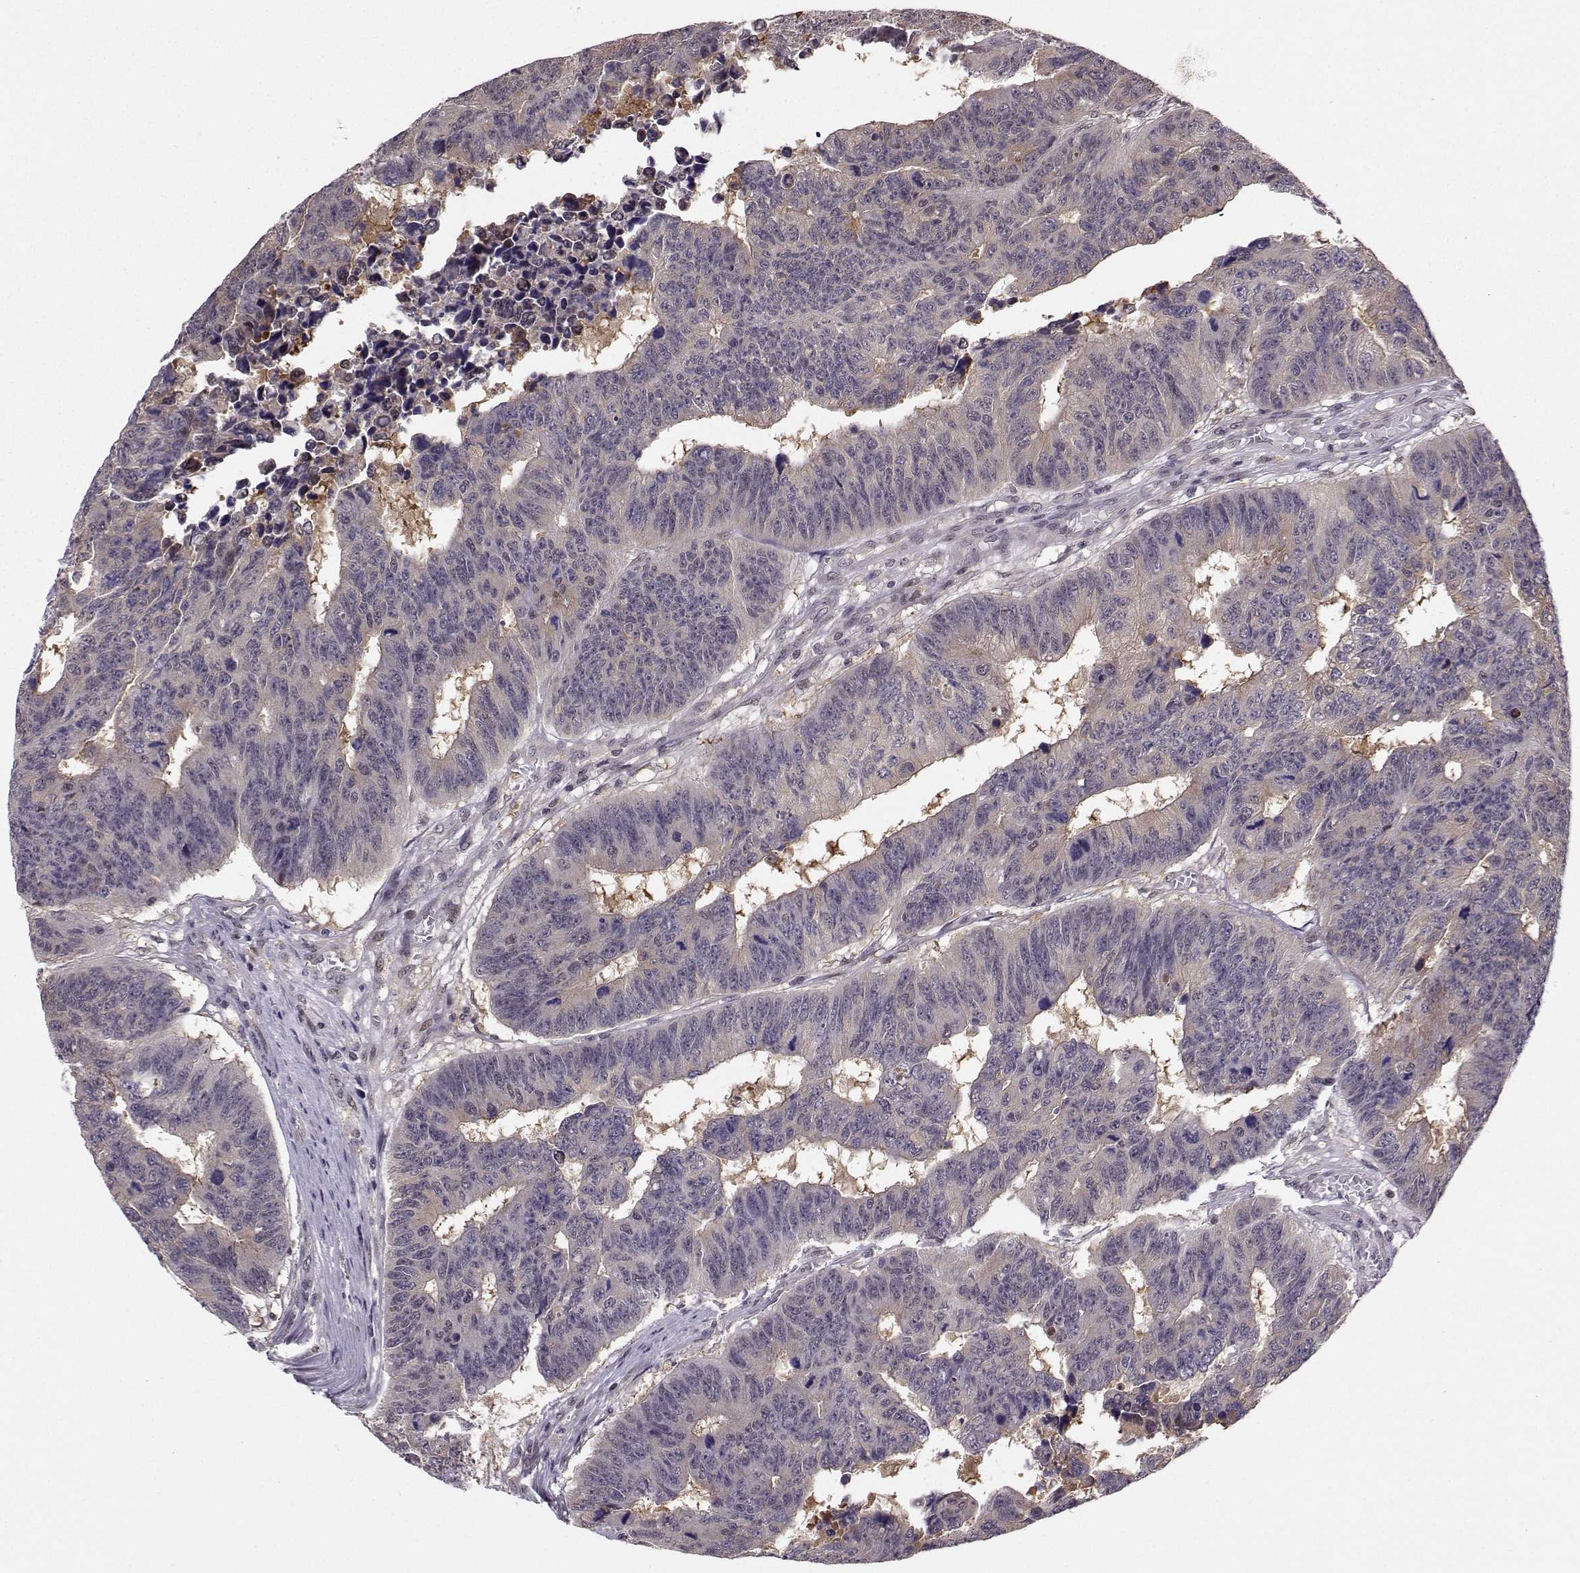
{"staining": {"intensity": "negative", "quantity": "none", "location": "none"}, "tissue": "colorectal cancer", "cell_type": "Tumor cells", "image_type": "cancer", "snomed": [{"axis": "morphology", "description": "Adenocarcinoma, NOS"}, {"axis": "topography", "description": "Appendix"}, {"axis": "topography", "description": "Colon"}, {"axis": "topography", "description": "Cecum"}, {"axis": "topography", "description": "Colon asc"}], "caption": "This is an immunohistochemistry histopathology image of human colorectal cancer (adenocarcinoma). There is no expression in tumor cells.", "gene": "PKP2", "patient": {"sex": "female", "age": 85}}